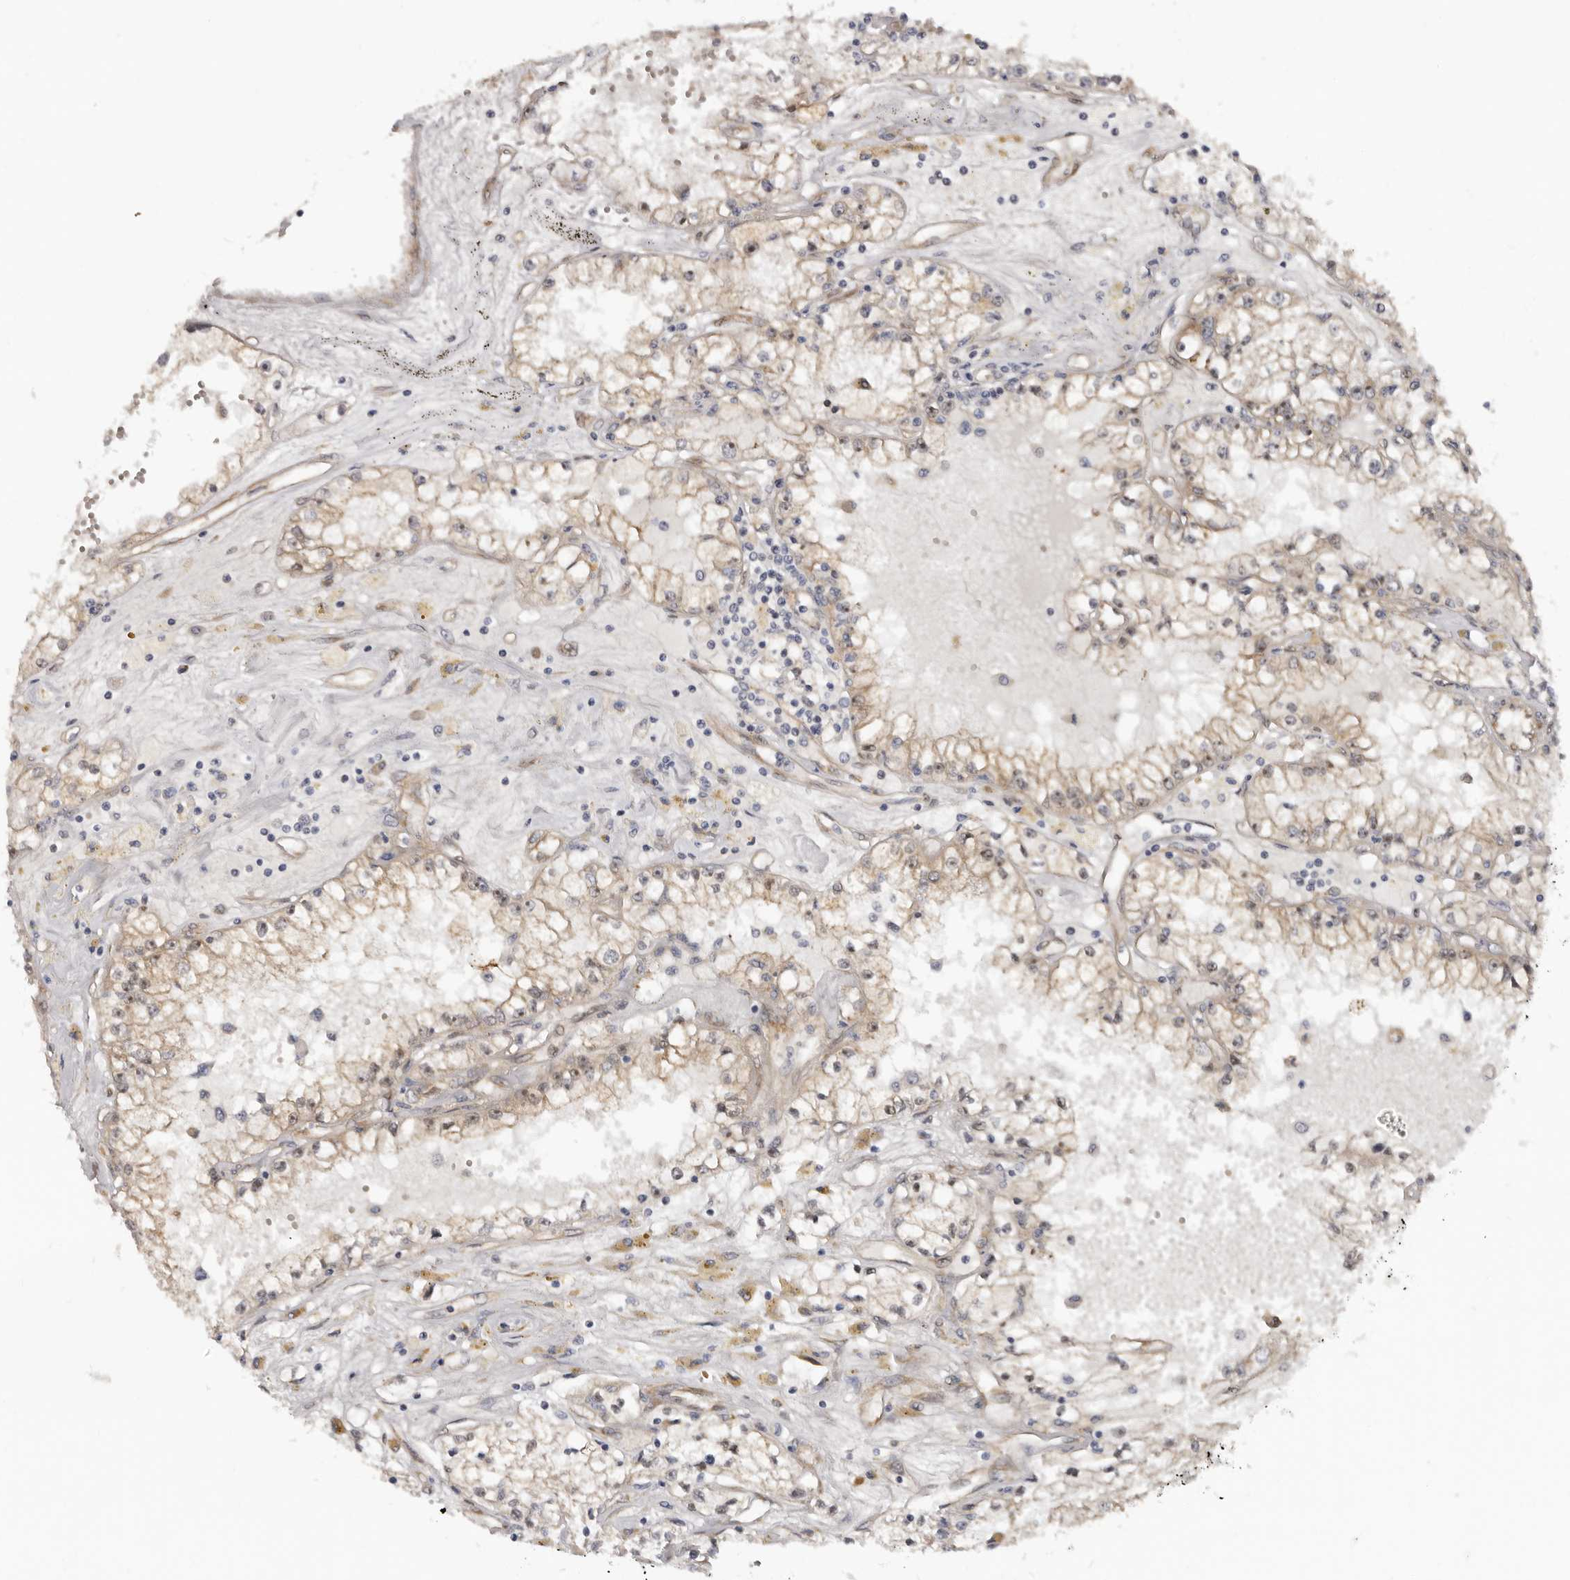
{"staining": {"intensity": "weak", "quantity": ">75%", "location": "cytoplasmic/membranous"}, "tissue": "renal cancer", "cell_type": "Tumor cells", "image_type": "cancer", "snomed": [{"axis": "morphology", "description": "Adenocarcinoma, NOS"}, {"axis": "topography", "description": "Kidney"}], "caption": "Human renal adenocarcinoma stained for a protein (brown) demonstrates weak cytoplasmic/membranous positive expression in approximately >75% of tumor cells.", "gene": "SBDS", "patient": {"sex": "male", "age": 56}}